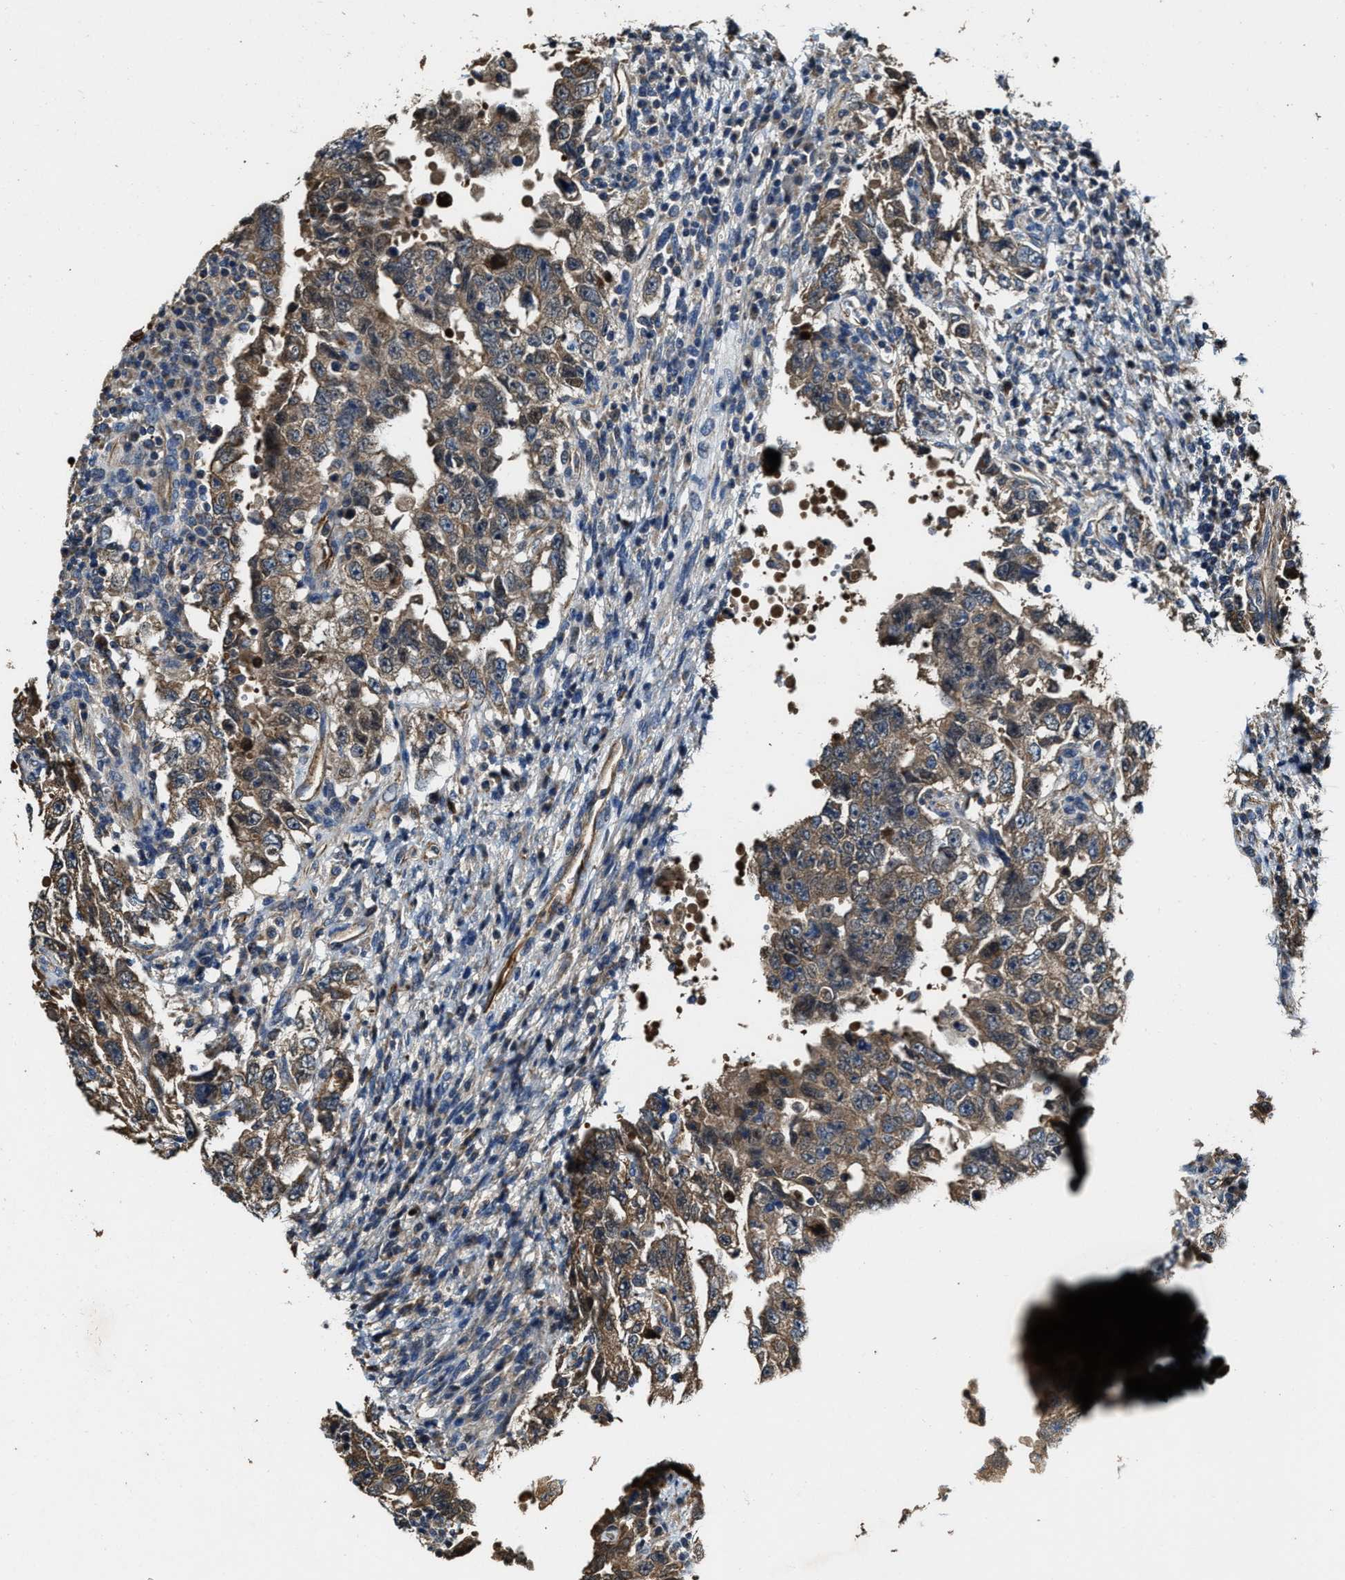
{"staining": {"intensity": "moderate", "quantity": ">75%", "location": "cytoplasmic/membranous"}, "tissue": "testis cancer", "cell_type": "Tumor cells", "image_type": "cancer", "snomed": [{"axis": "morphology", "description": "Carcinoma, Embryonal, NOS"}, {"axis": "topography", "description": "Testis"}], "caption": "DAB immunohistochemical staining of testis cancer exhibits moderate cytoplasmic/membranous protein staining in about >75% of tumor cells. (DAB IHC with brightfield microscopy, high magnification).", "gene": "GFRA3", "patient": {"sex": "male", "age": 26}}